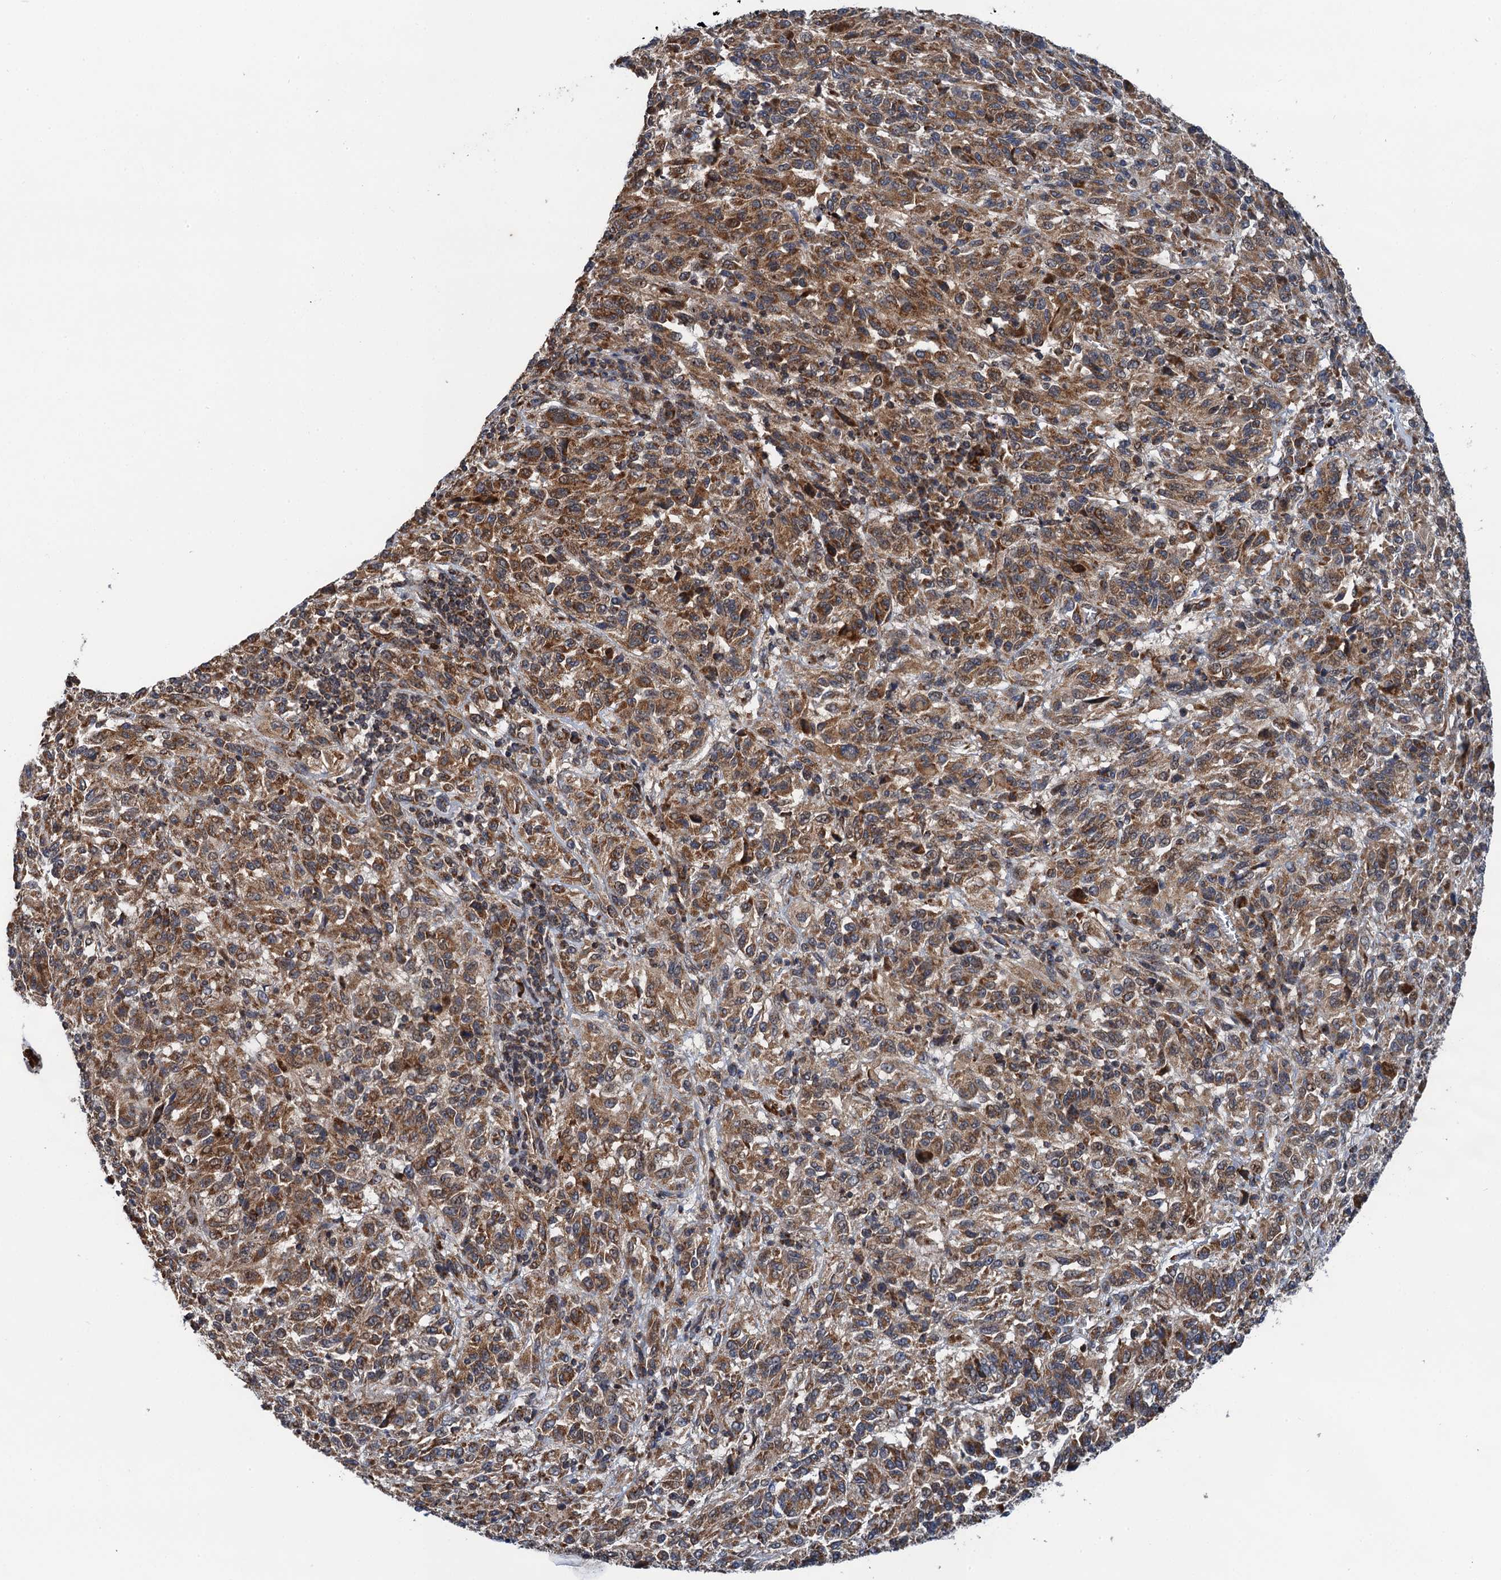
{"staining": {"intensity": "moderate", "quantity": ">75%", "location": "cytoplasmic/membranous"}, "tissue": "melanoma", "cell_type": "Tumor cells", "image_type": "cancer", "snomed": [{"axis": "morphology", "description": "Malignant melanoma, Metastatic site"}, {"axis": "topography", "description": "Lung"}], "caption": "Immunohistochemical staining of human malignant melanoma (metastatic site) exhibits medium levels of moderate cytoplasmic/membranous protein expression in about >75% of tumor cells. (Brightfield microscopy of DAB IHC at high magnification).", "gene": "CMPK2", "patient": {"sex": "male", "age": 64}}